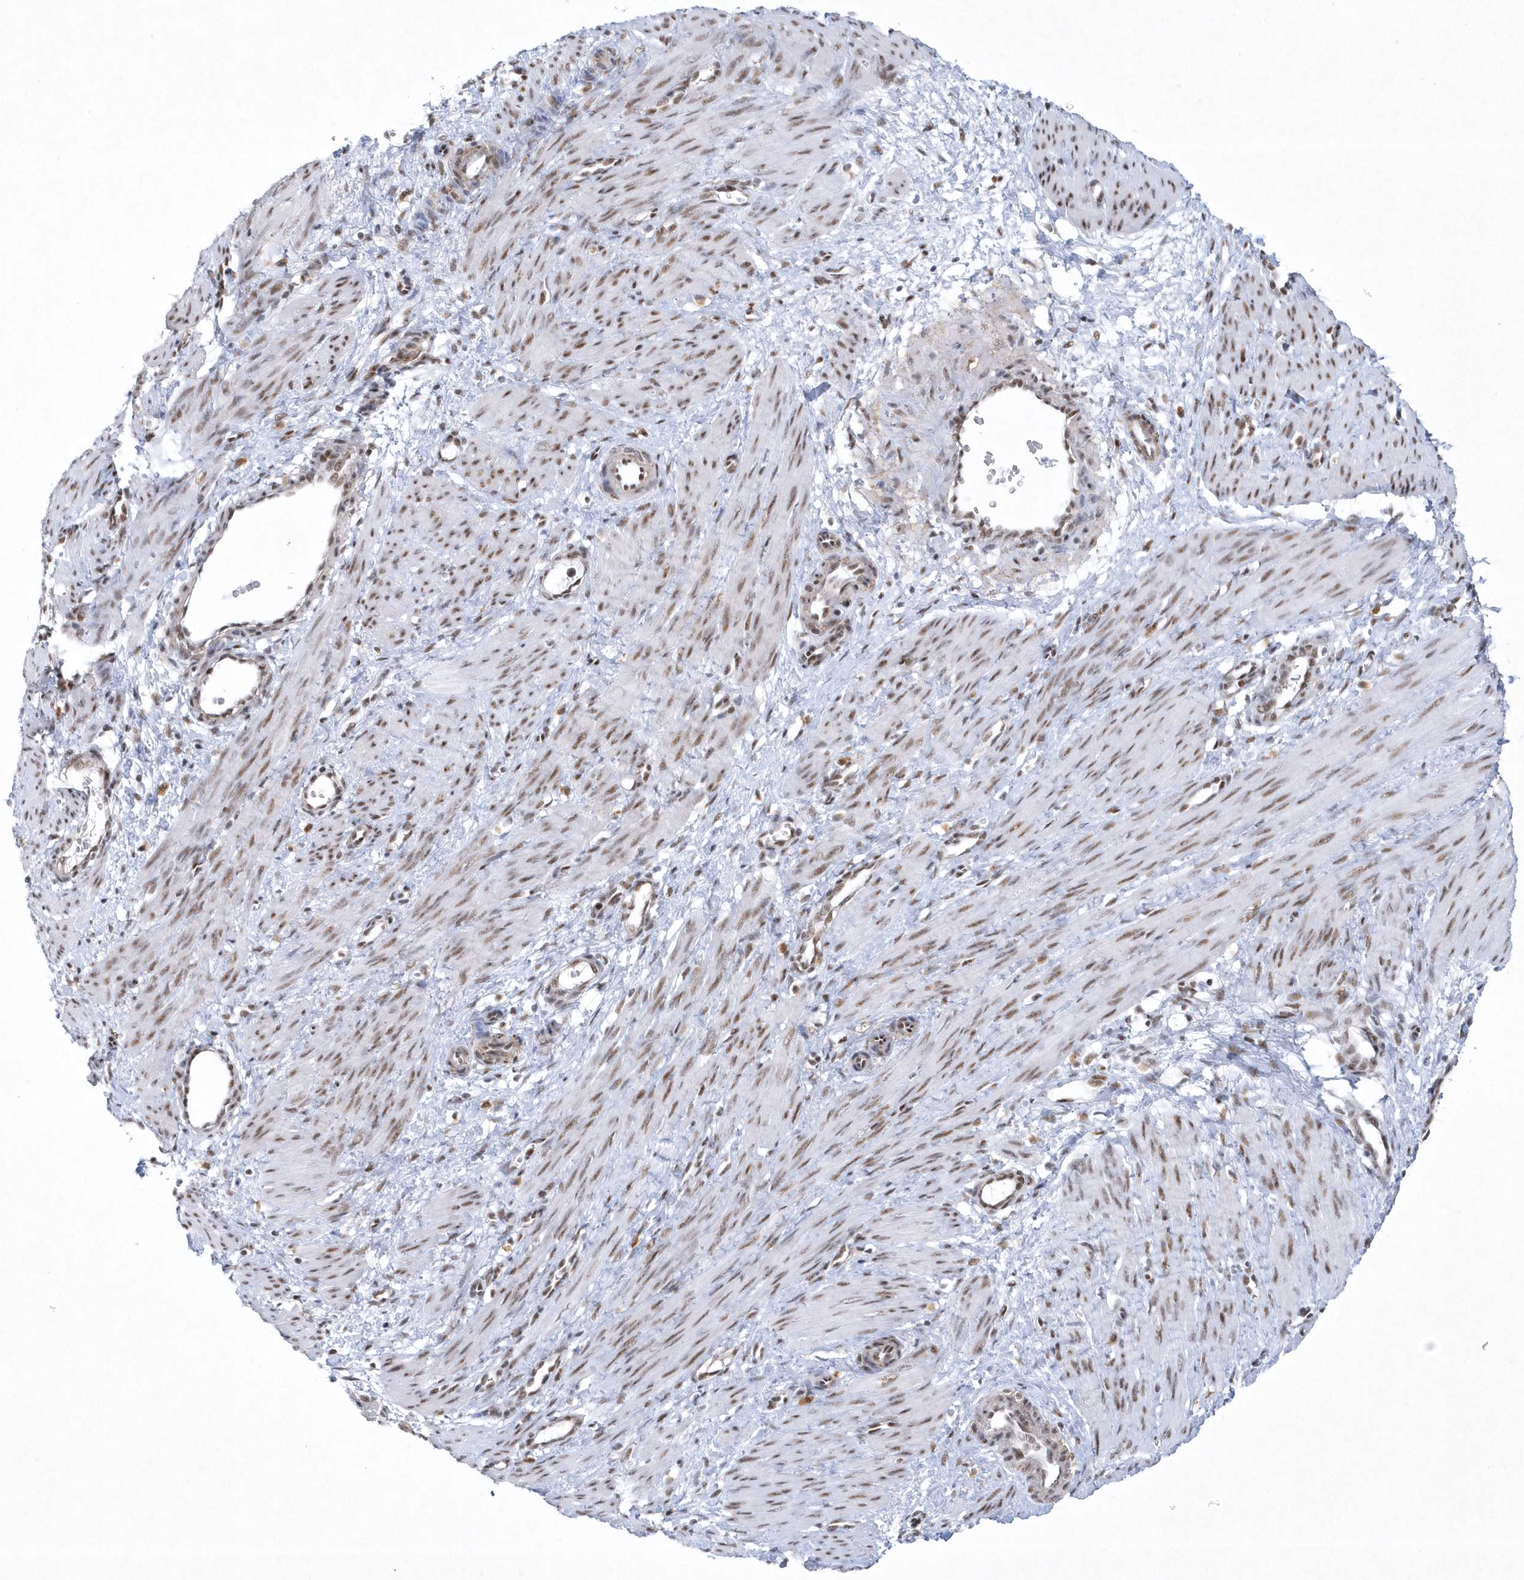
{"staining": {"intensity": "moderate", "quantity": ">75%", "location": "nuclear"}, "tissue": "smooth muscle", "cell_type": "Smooth muscle cells", "image_type": "normal", "snomed": [{"axis": "morphology", "description": "Normal tissue, NOS"}, {"axis": "topography", "description": "Endometrium"}], "caption": "Brown immunohistochemical staining in unremarkable smooth muscle displays moderate nuclear positivity in approximately >75% of smooth muscle cells.", "gene": "DCLRE1A", "patient": {"sex": "female", "age": 33}}